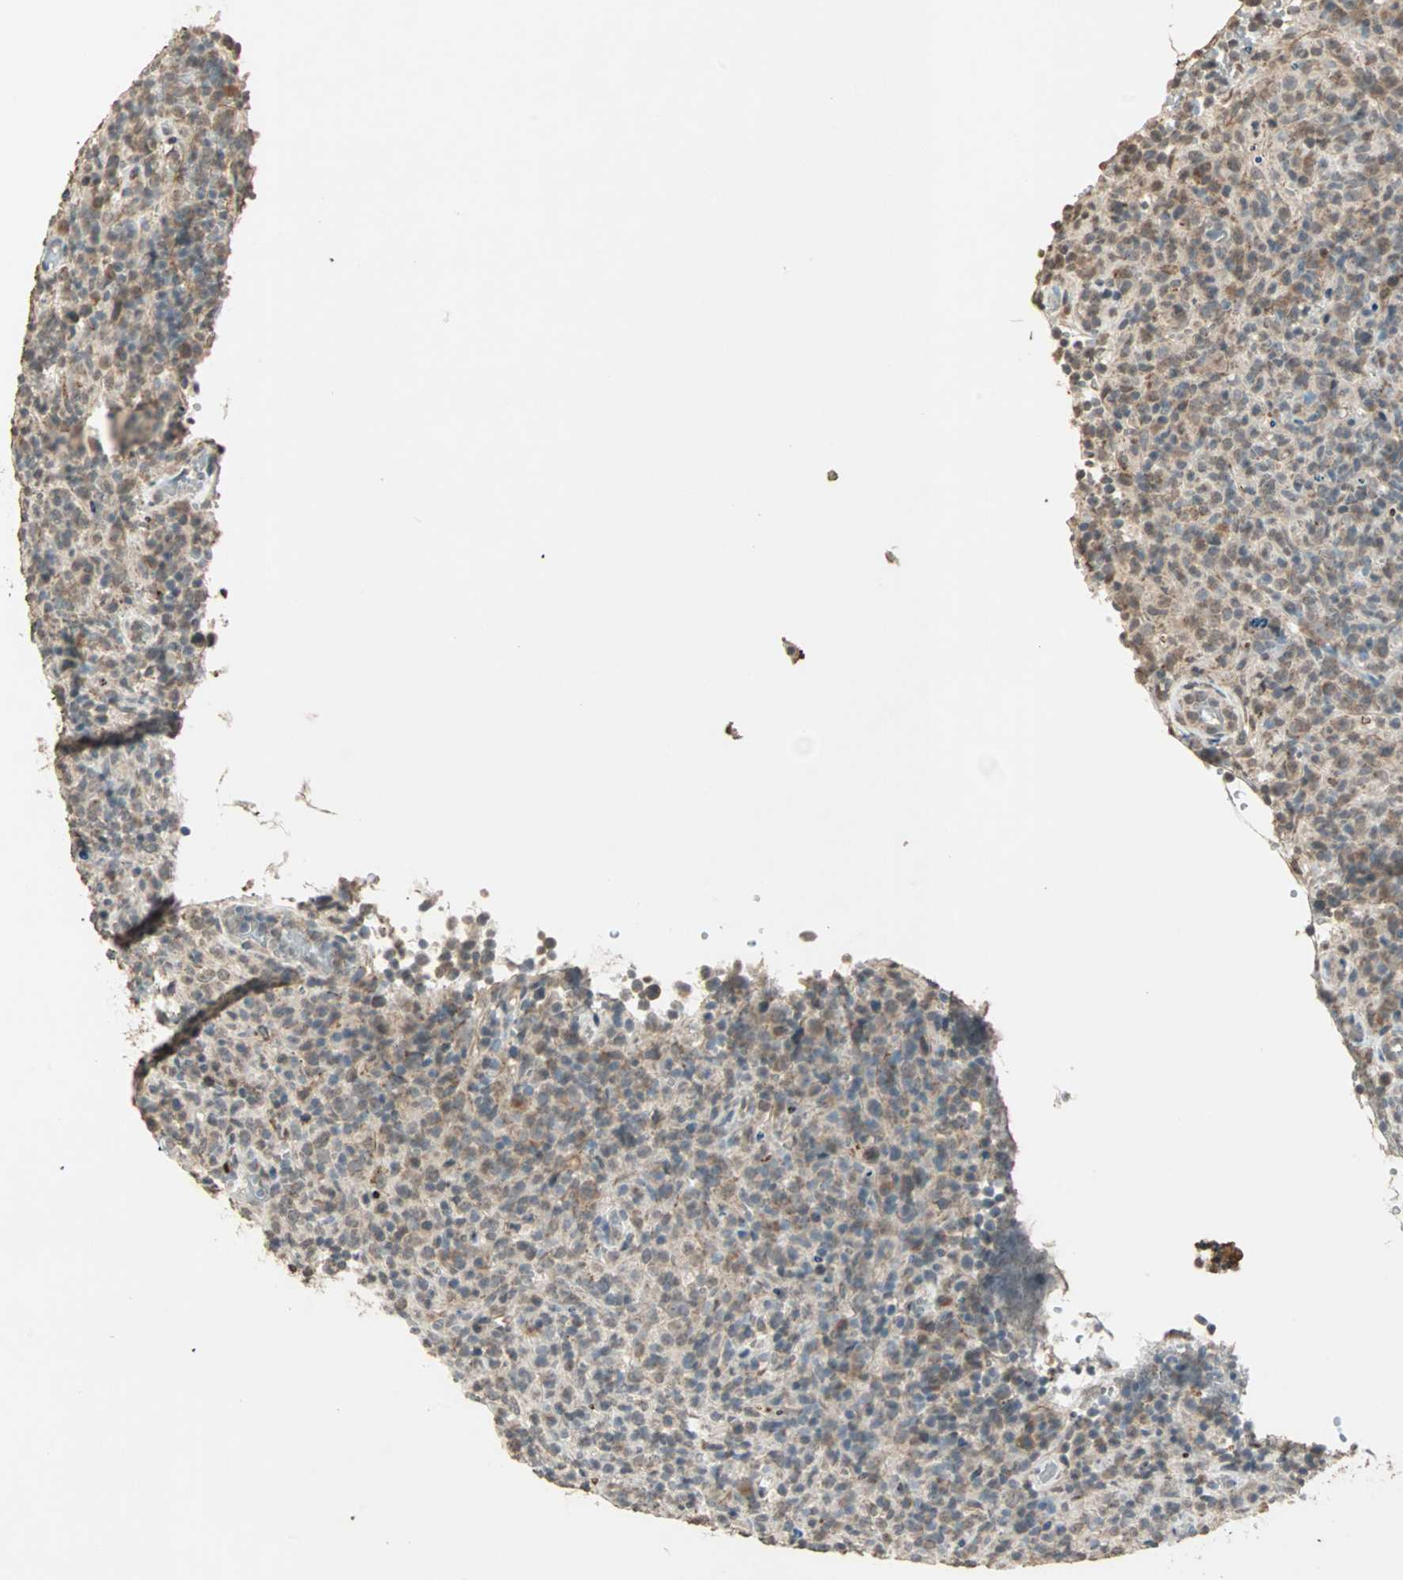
{"staining": {"intensity": "moderate", "quantity": "<25%", "location": "cytoplasmic/membranous,nuclear"}, "tissue": "lymphoma", "cell_type": "Tumor cells", "image_type": "cancer", "snomed": [{"axis": "morphology", "description": "Malignant lymphoma, non-Hodgkin's type, High grade"}, {"axis": "topography", "description": "Lymph node"}], "caption": "The histopathology image demonstrates immunohistochemical staining of lymphoma. There is moderate cytoplasmic/membranous and nuclear staining is present in approximately <25% of tumor cells.", "gene": "PRELID1", "patient": {"sex": "female", "age": 76}}